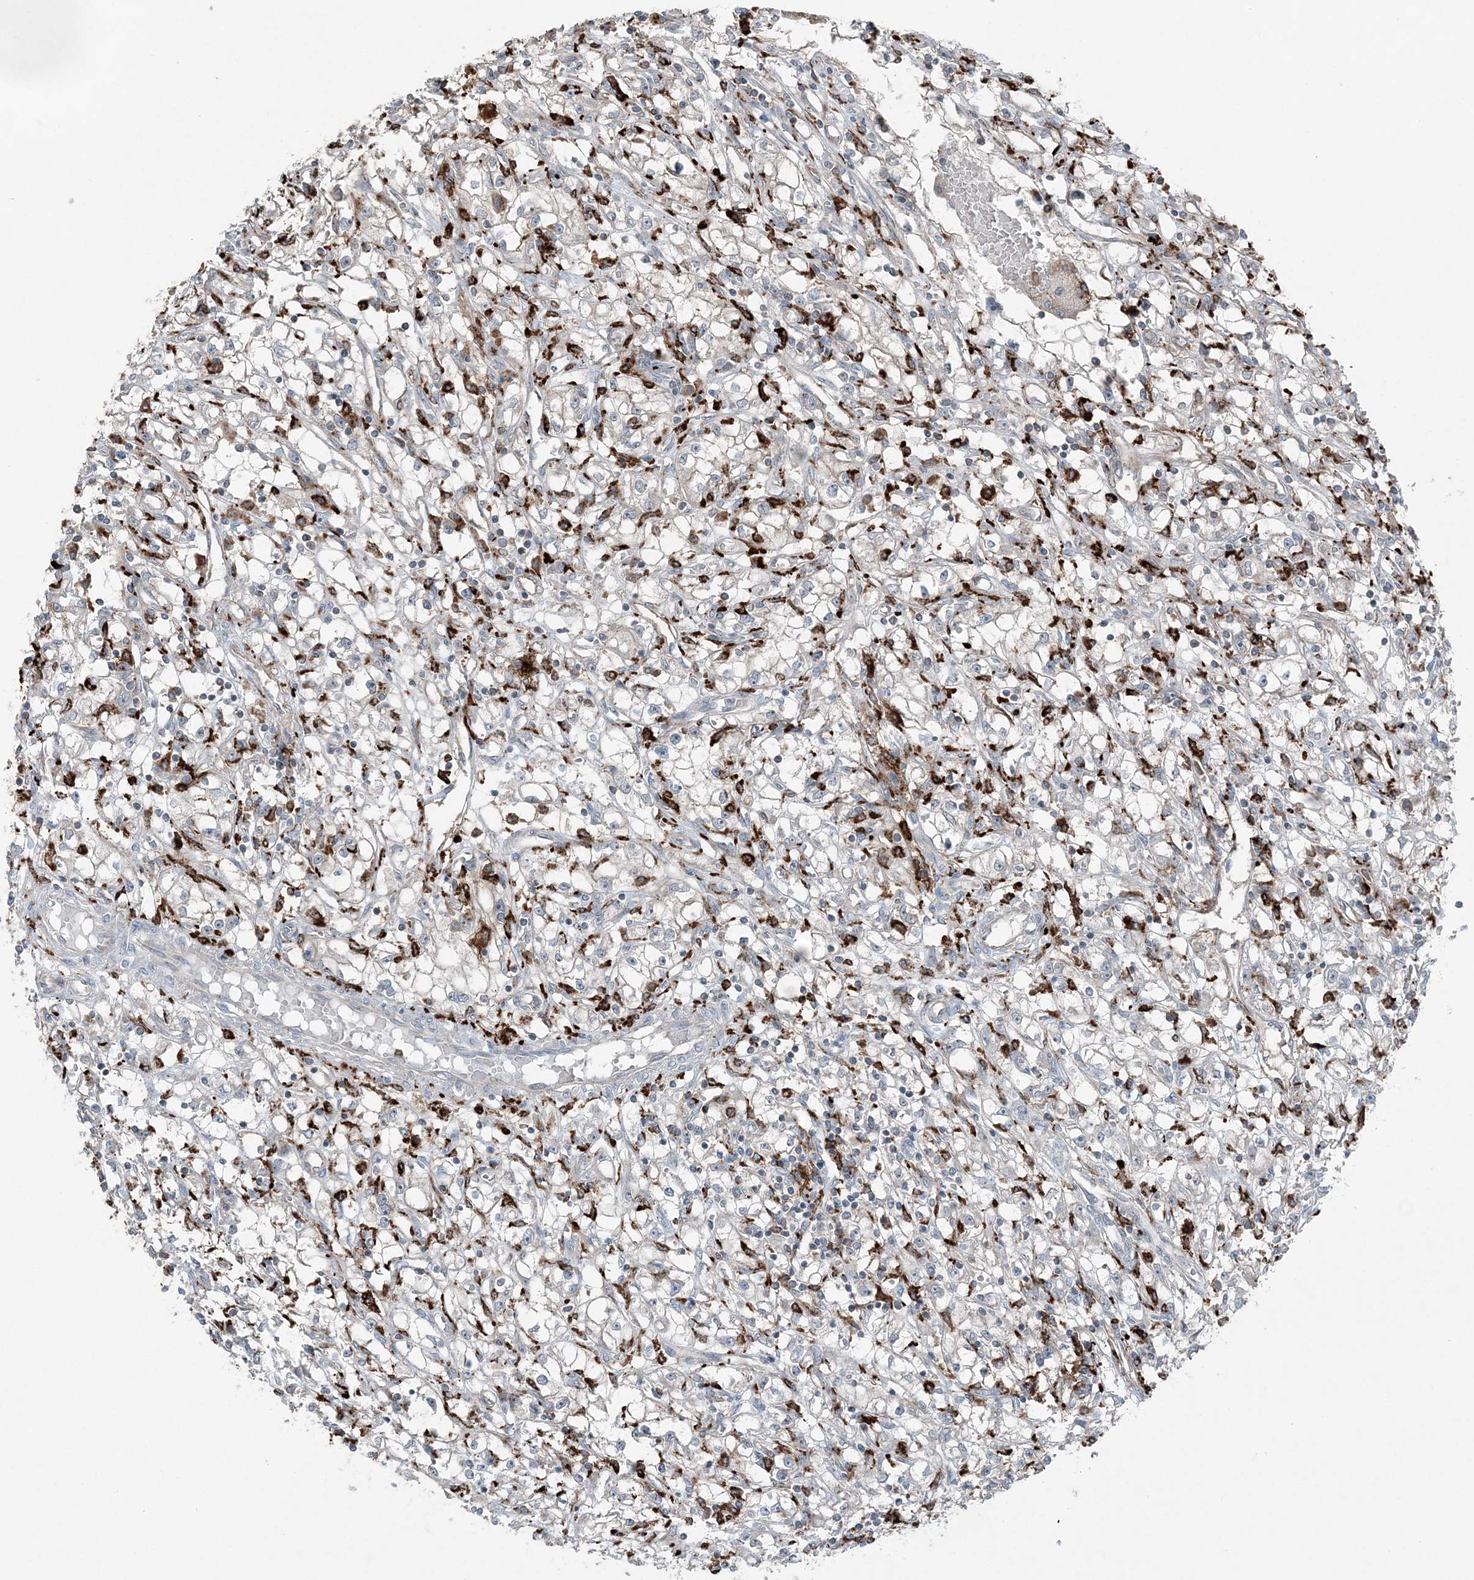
{"staining": {"intensity": "negative", "quantity": "none", "location": "none"}, "tissue": "renal cancer", "cell_type": "Tumor cells", "image_type": "cancer", "snomed": [{"axis": "morphology", "description": "Adenocarcinoma, NOS"}, {"axis": "topography", "description": "Kidney"}], "caption": "Human renal cancer stained for a protein using immunohistochemistry displays no staining in tumor cells.", "gene": "KY", "patient": {"sex": "male", "age": 56}}